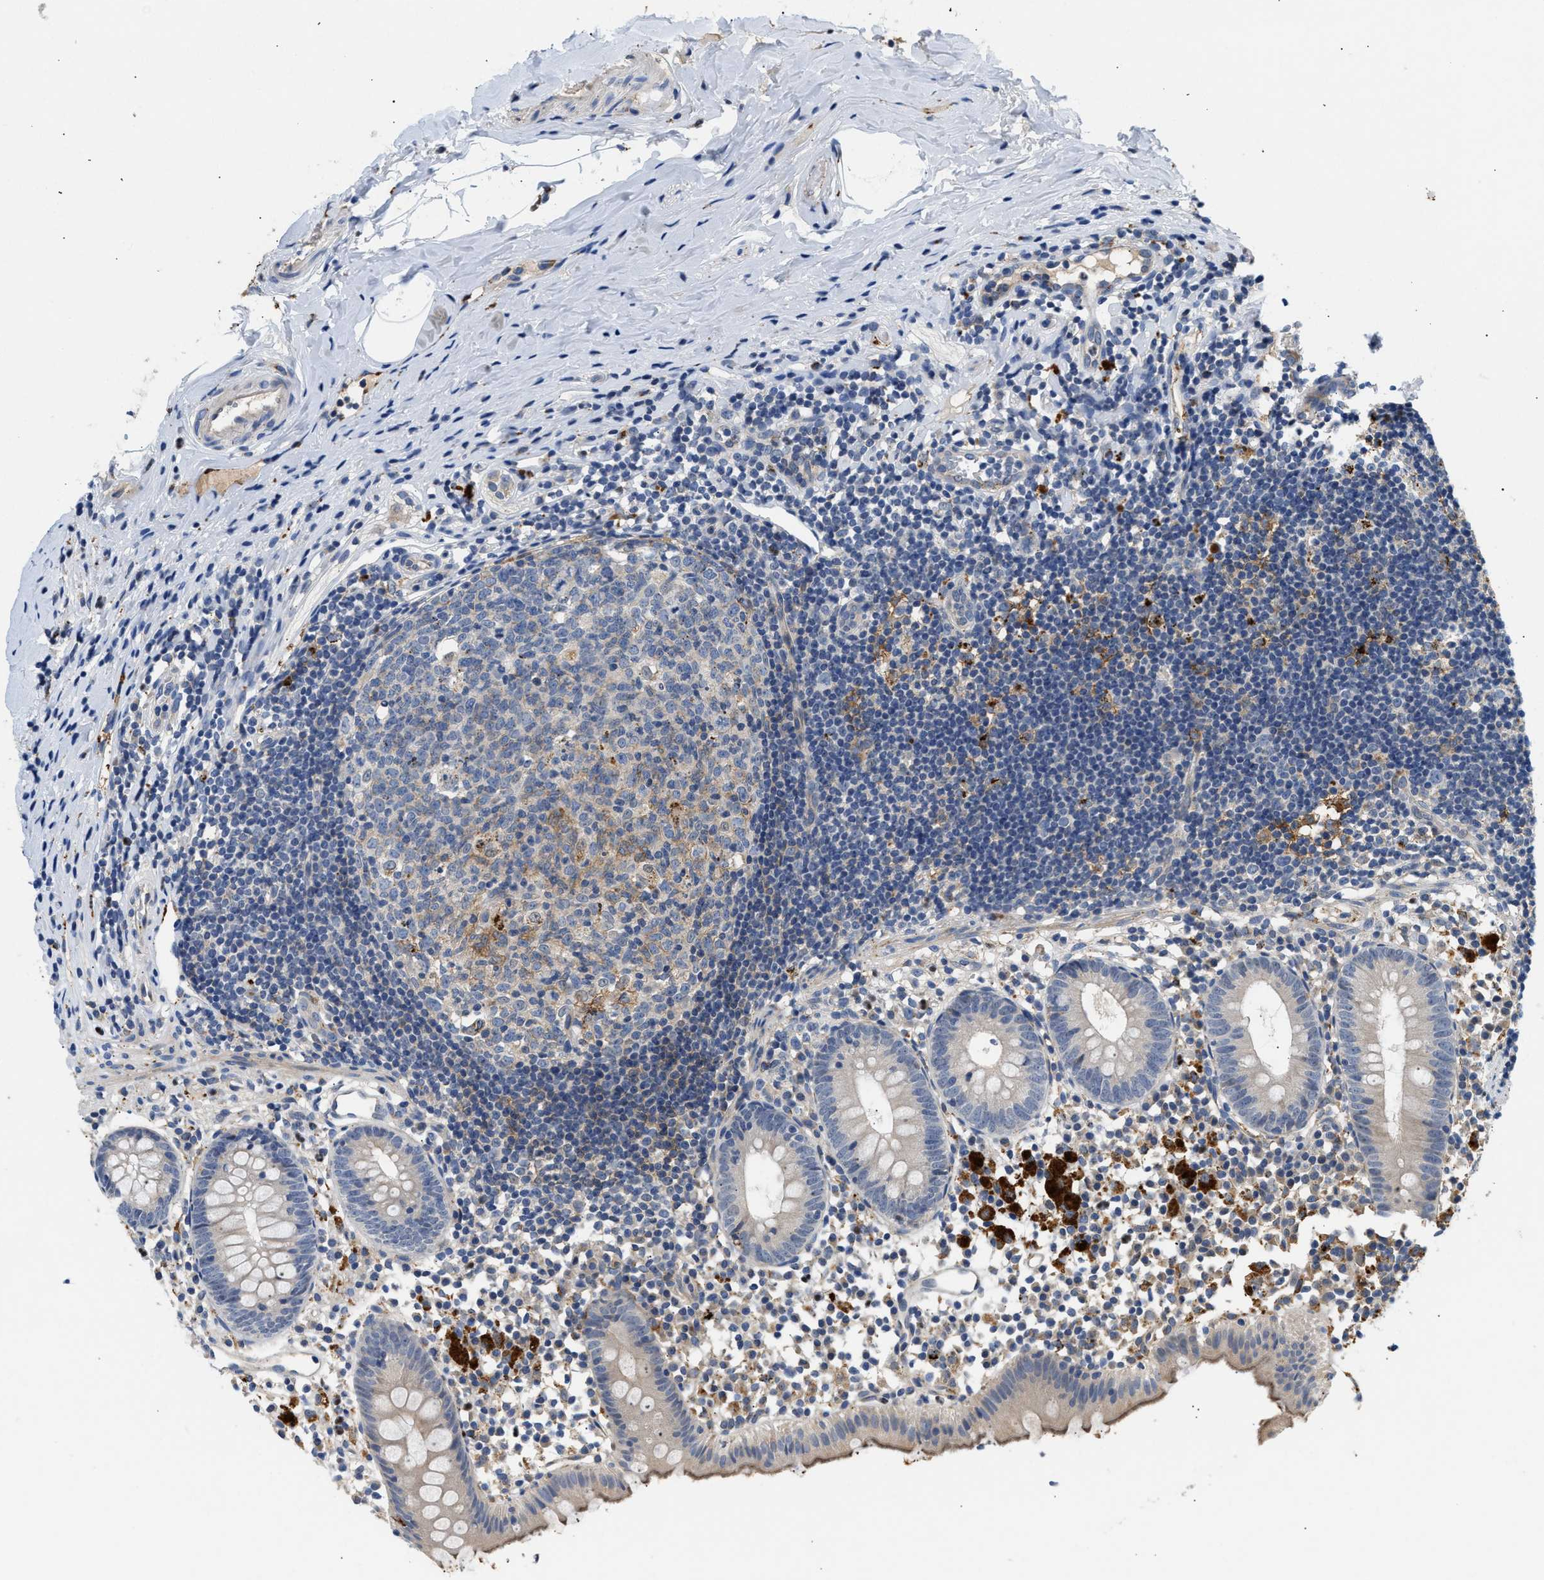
{"staining": {"intensity": "negative", "quantity": "none", "location": "none"}, "tissue": "appendix", "cell_type": "Glandular cells", "image_type": "normal", "snomed": [{"axis": "morphology", "description": "Normal tissue, NOS"}, {"axis": "topography", "description": "Appendix"}], "caption": "Appendix stained for a protein using IHC reveals no staining glandular cells.", "gene": "PPM1L", "patient": {"sex": "female", "age": 20}}